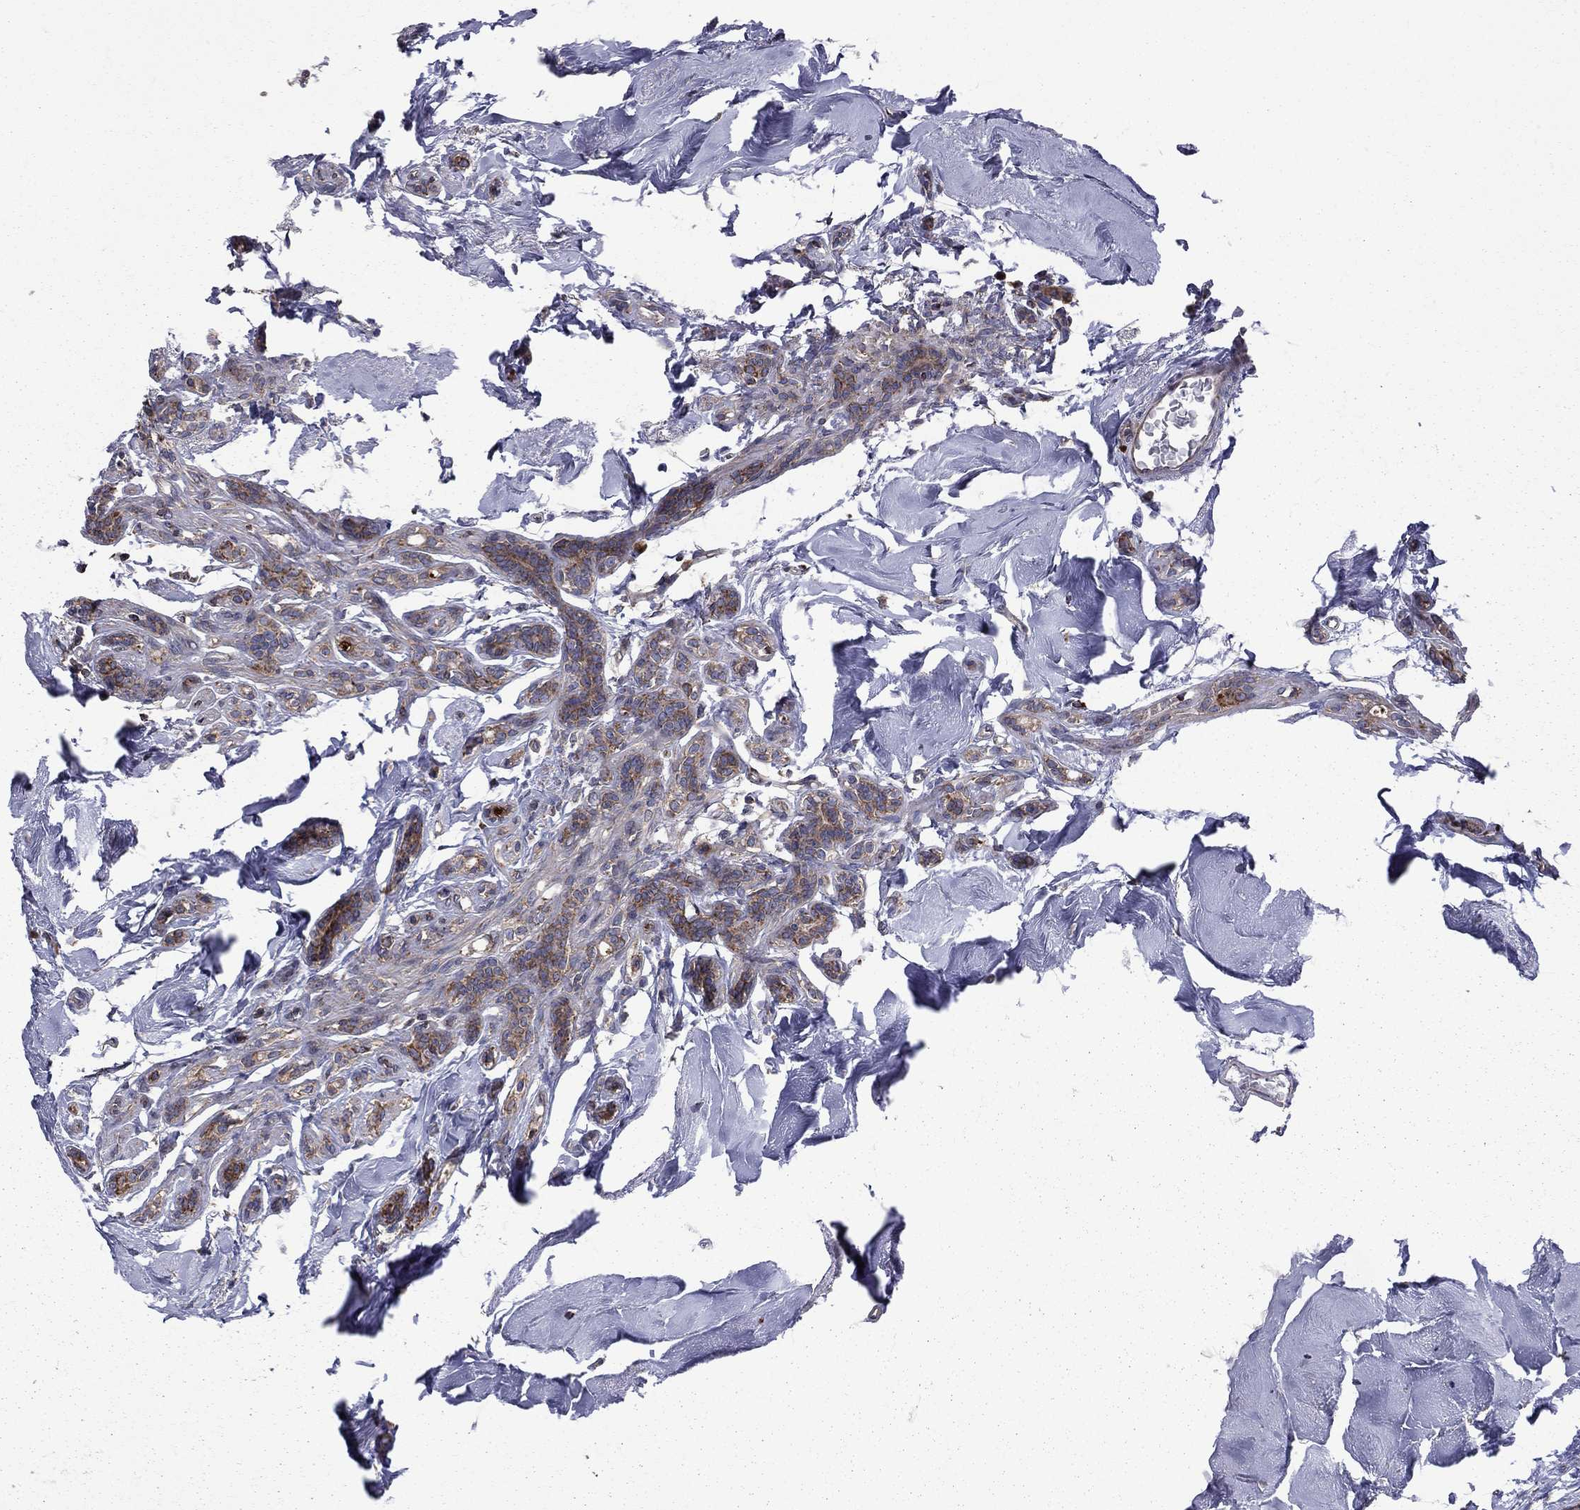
{"staining": {"intensity": "moderate", "quantity": "25%-75%", "location": "cytoplasmic/membranous"}, "tissue": "breast cancer", "cell_type": "Tumor cells", "image_type": "cancer", "snomed": [{"axis": "morphology", "description": "Duct carcinoma"}, {"axis": "topography", "description": "Breast"}], "caption": "A brown stain highlights moderate cytoplasmic/membranous staining of a protein in breast invasive ductal carcinoma tumor cells. Nuclei are stained in blue.", "gene": "CLPTM1", "patient": {"sex": "female", "age": 83}}